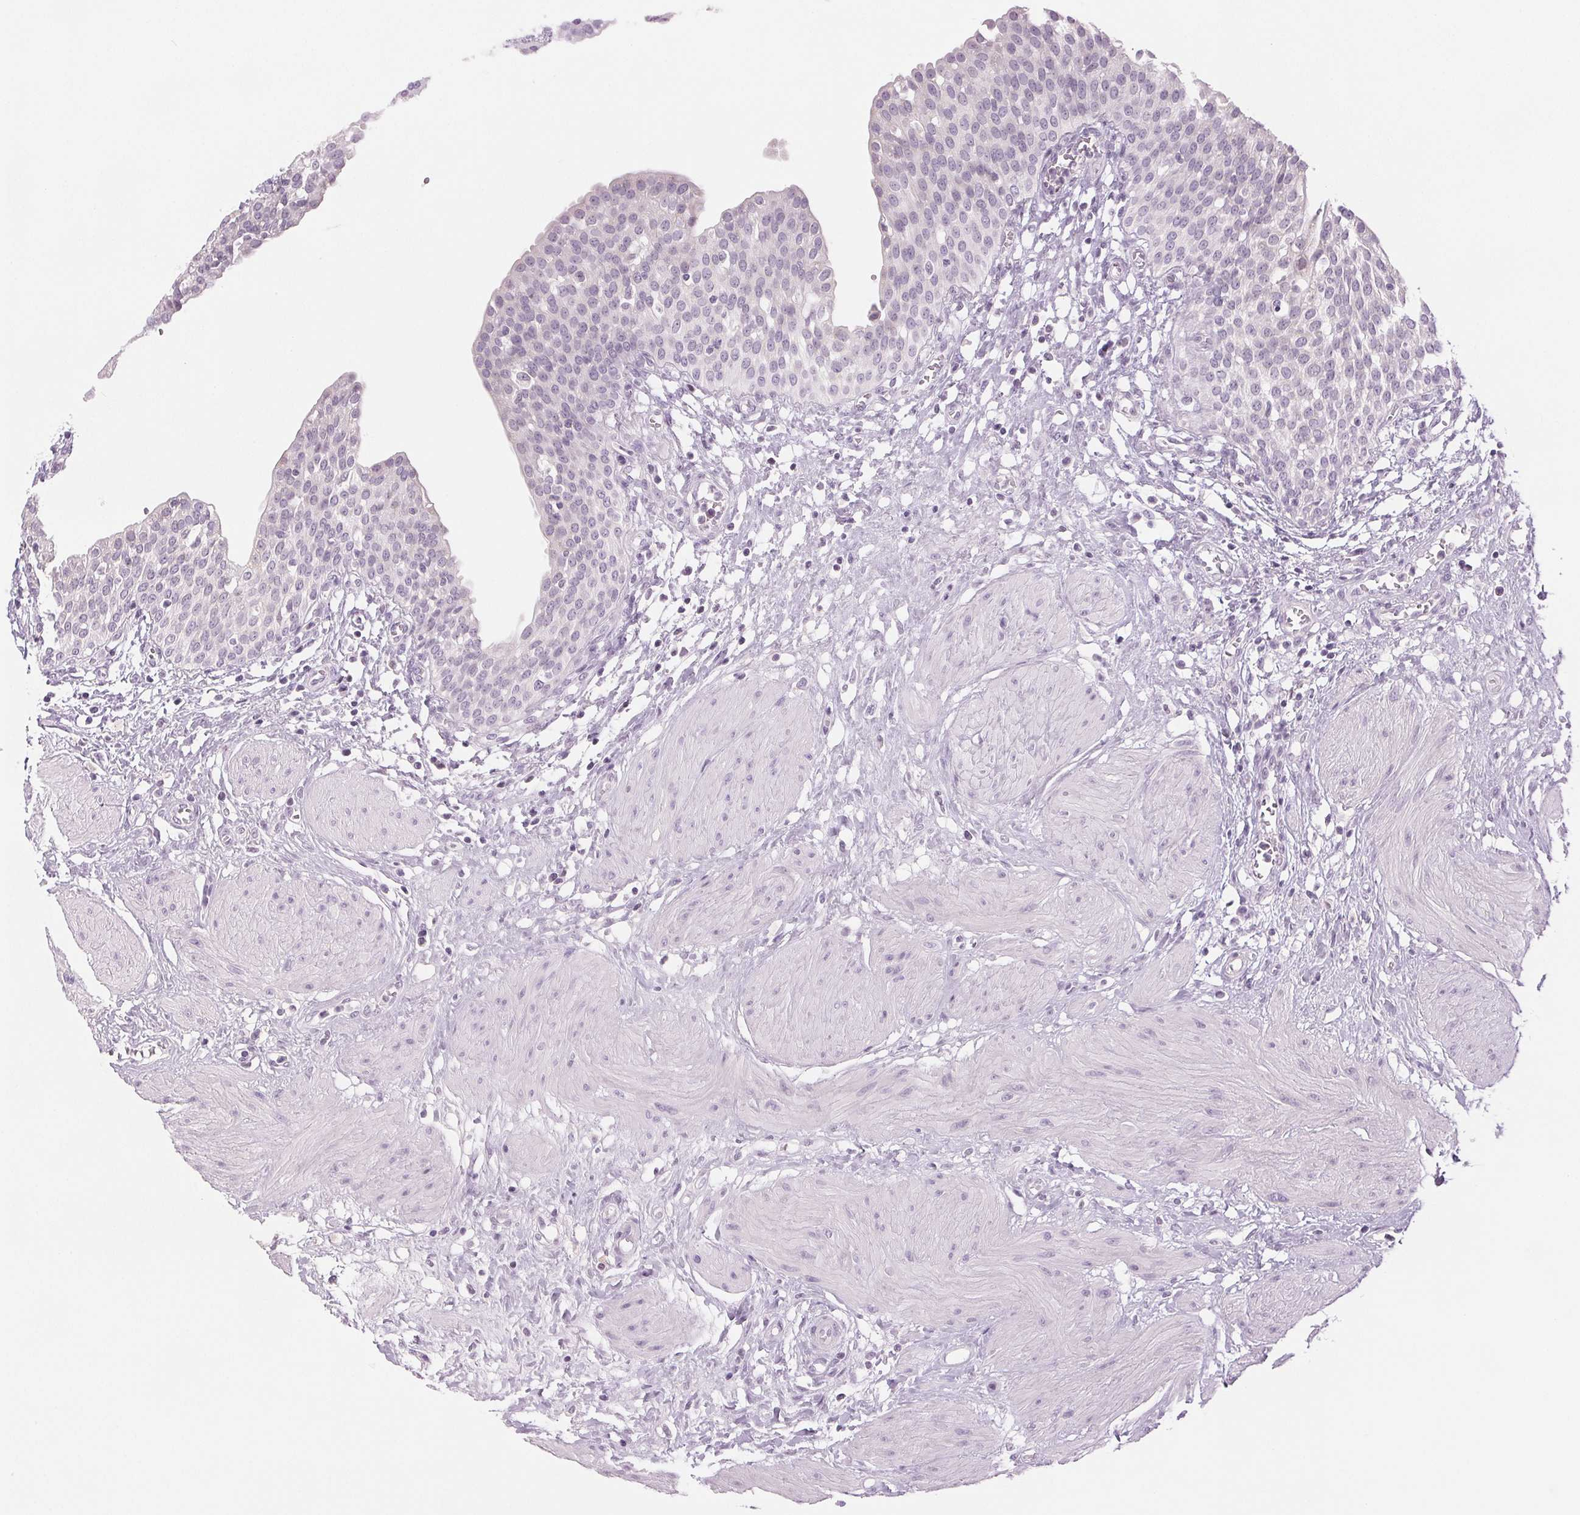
{"staining": {"intensity": "negative", "quantity": "none", "location": "none"}, "tissue": "urinary bladder", "cell_type": "Urothelial cells", "image_type": "normal", "snomed": [{"axis": "morphology", "description": "Normal tissue, NOS"}, {"axis": "topography", "description": "Urinary bladder"}], "caption": "Micrograph shows no protein staining in urothelial cells of unremarkable urinary bladder. (DAB (3,3'-diaminobenzidine) immunohistochemistry visualized using brightfield microscopy, high magnification).", "gene": "EHHADH", "patient": {"sex": "male", "age": 55}}